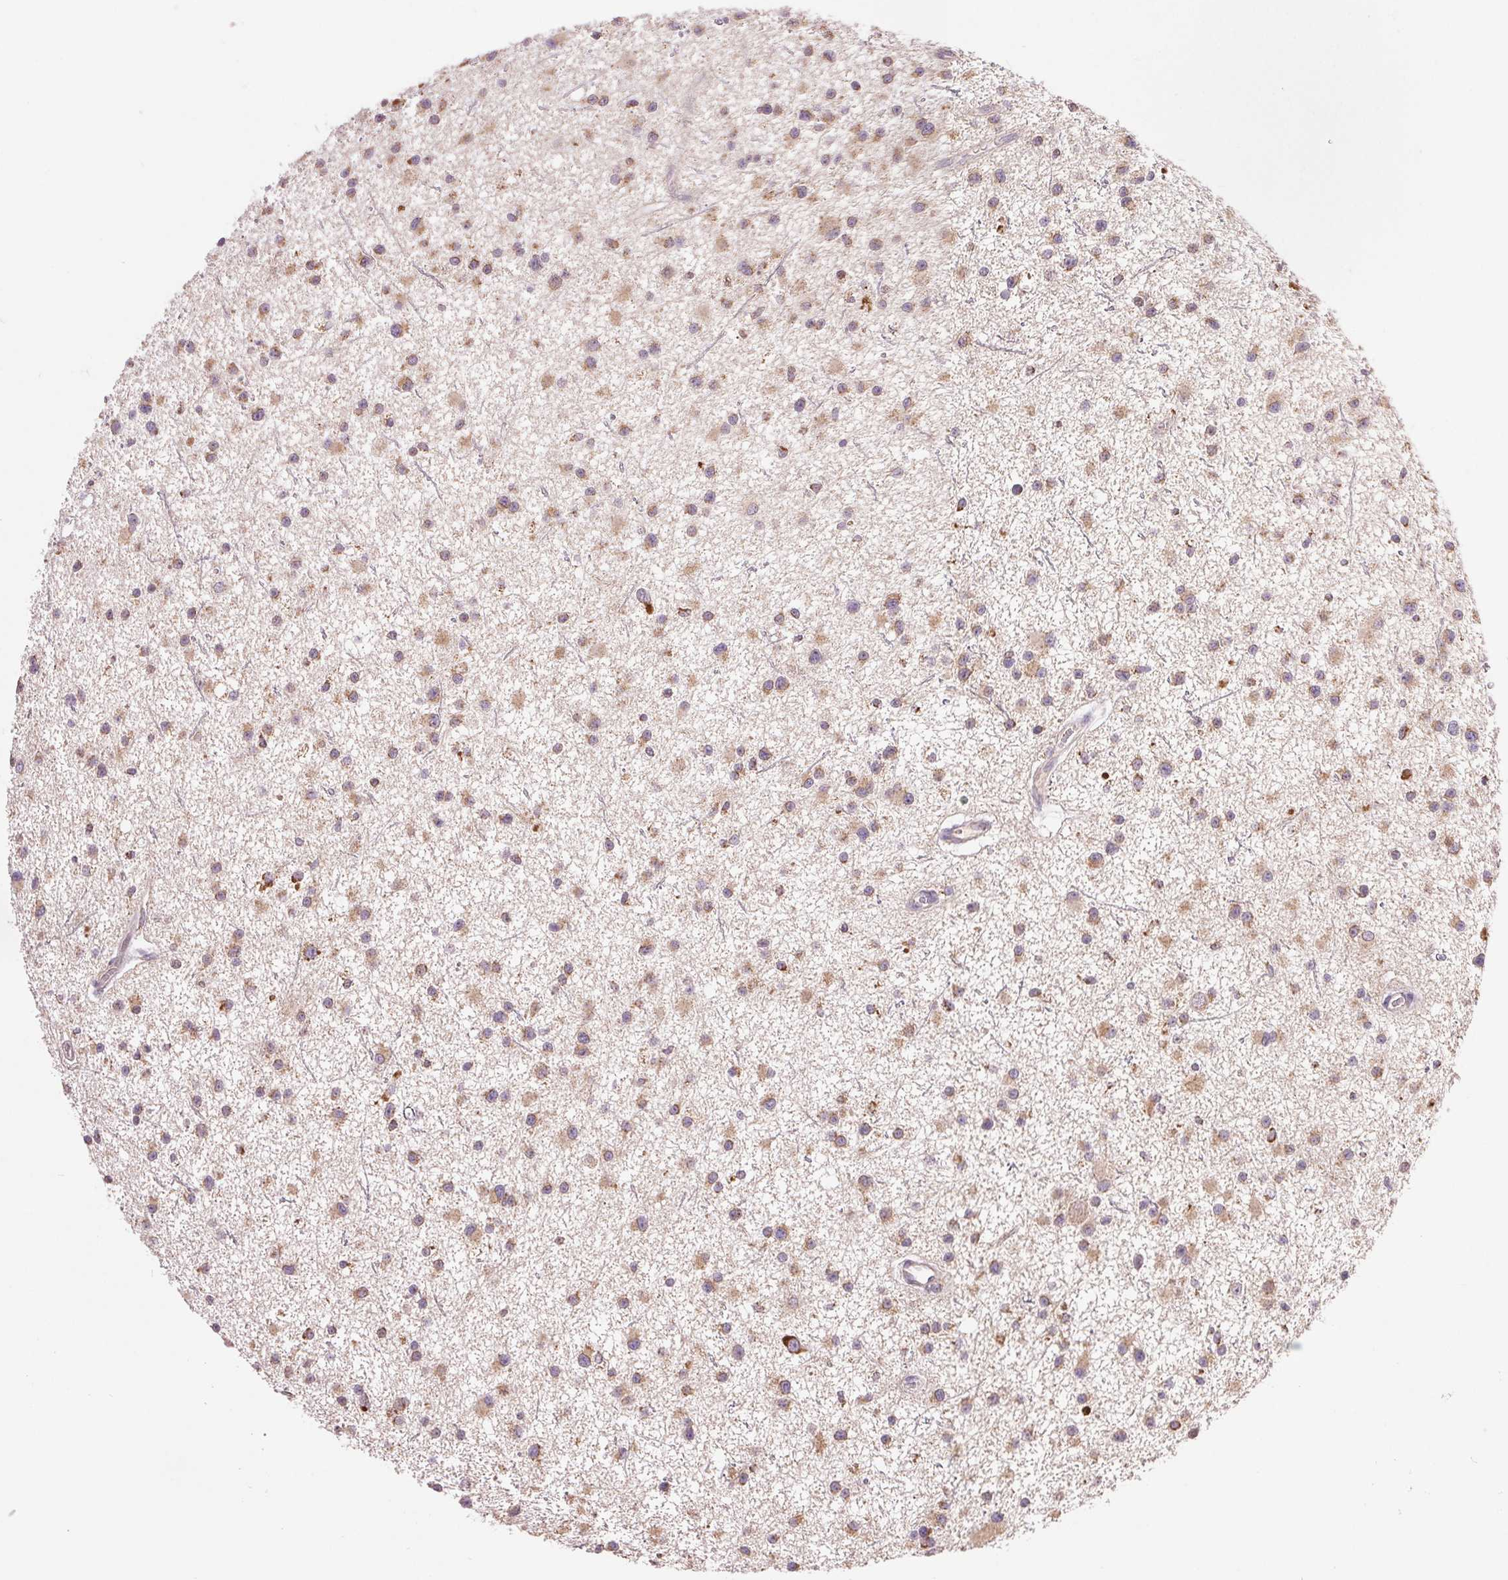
{"staining": {"intensity": "weak", "quantity": ">75%", "location": "cytoplasmic/membranous"}, "tissue": "glioma", "cell_type": "Tumor cells", "image_type": "cancer", "snomed": [{"axis": "morphology", "description": "Glioma, malignant, Low grade"}, {"axis": "topography", "description": "Brain"}], "caption": "Human glioma stained for a protein (brown) demonstrates weak cytoplasmic/membranous positive positivity in about >75% of tumor cells.", "gene": "DGUOK", "patient": {"sex": "male", "age": 43}}